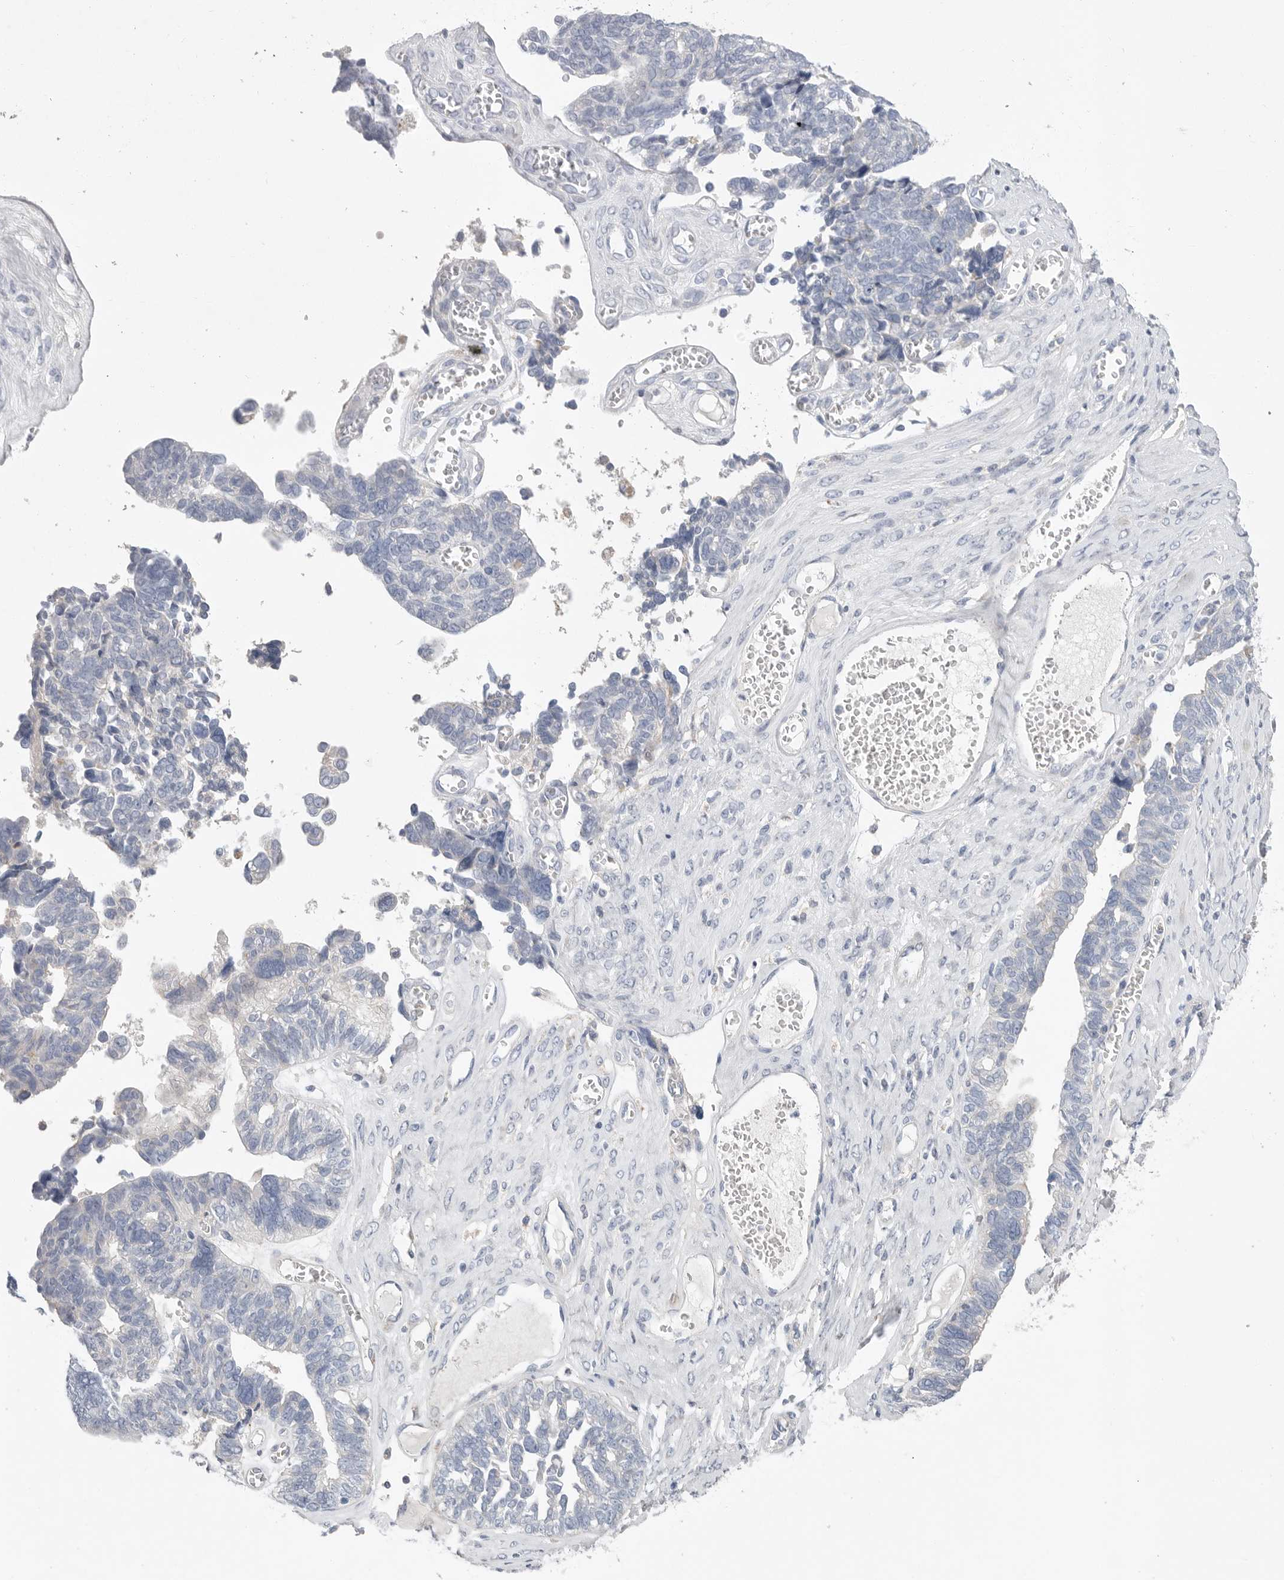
{"staining": {"intensity": "negative", "quantity": "none", "location": "none"}, "tissue": "ovarian cancer", "cell_type": "Tumor cells", "image_type": "cancer", "snomed": [{"axis": "morphology", "description": "Cystadenocarcinoma, serous, NOS"}, {"axis": "topography", "description": "Ovary"}], "caption": "Ovarian serous cystadenocarcinoma was stained to show a protein in brown. There is no significant staining in tumor cells.", "gene": "CAMK2B", "patient": {"sex": "female", "age": 79}}